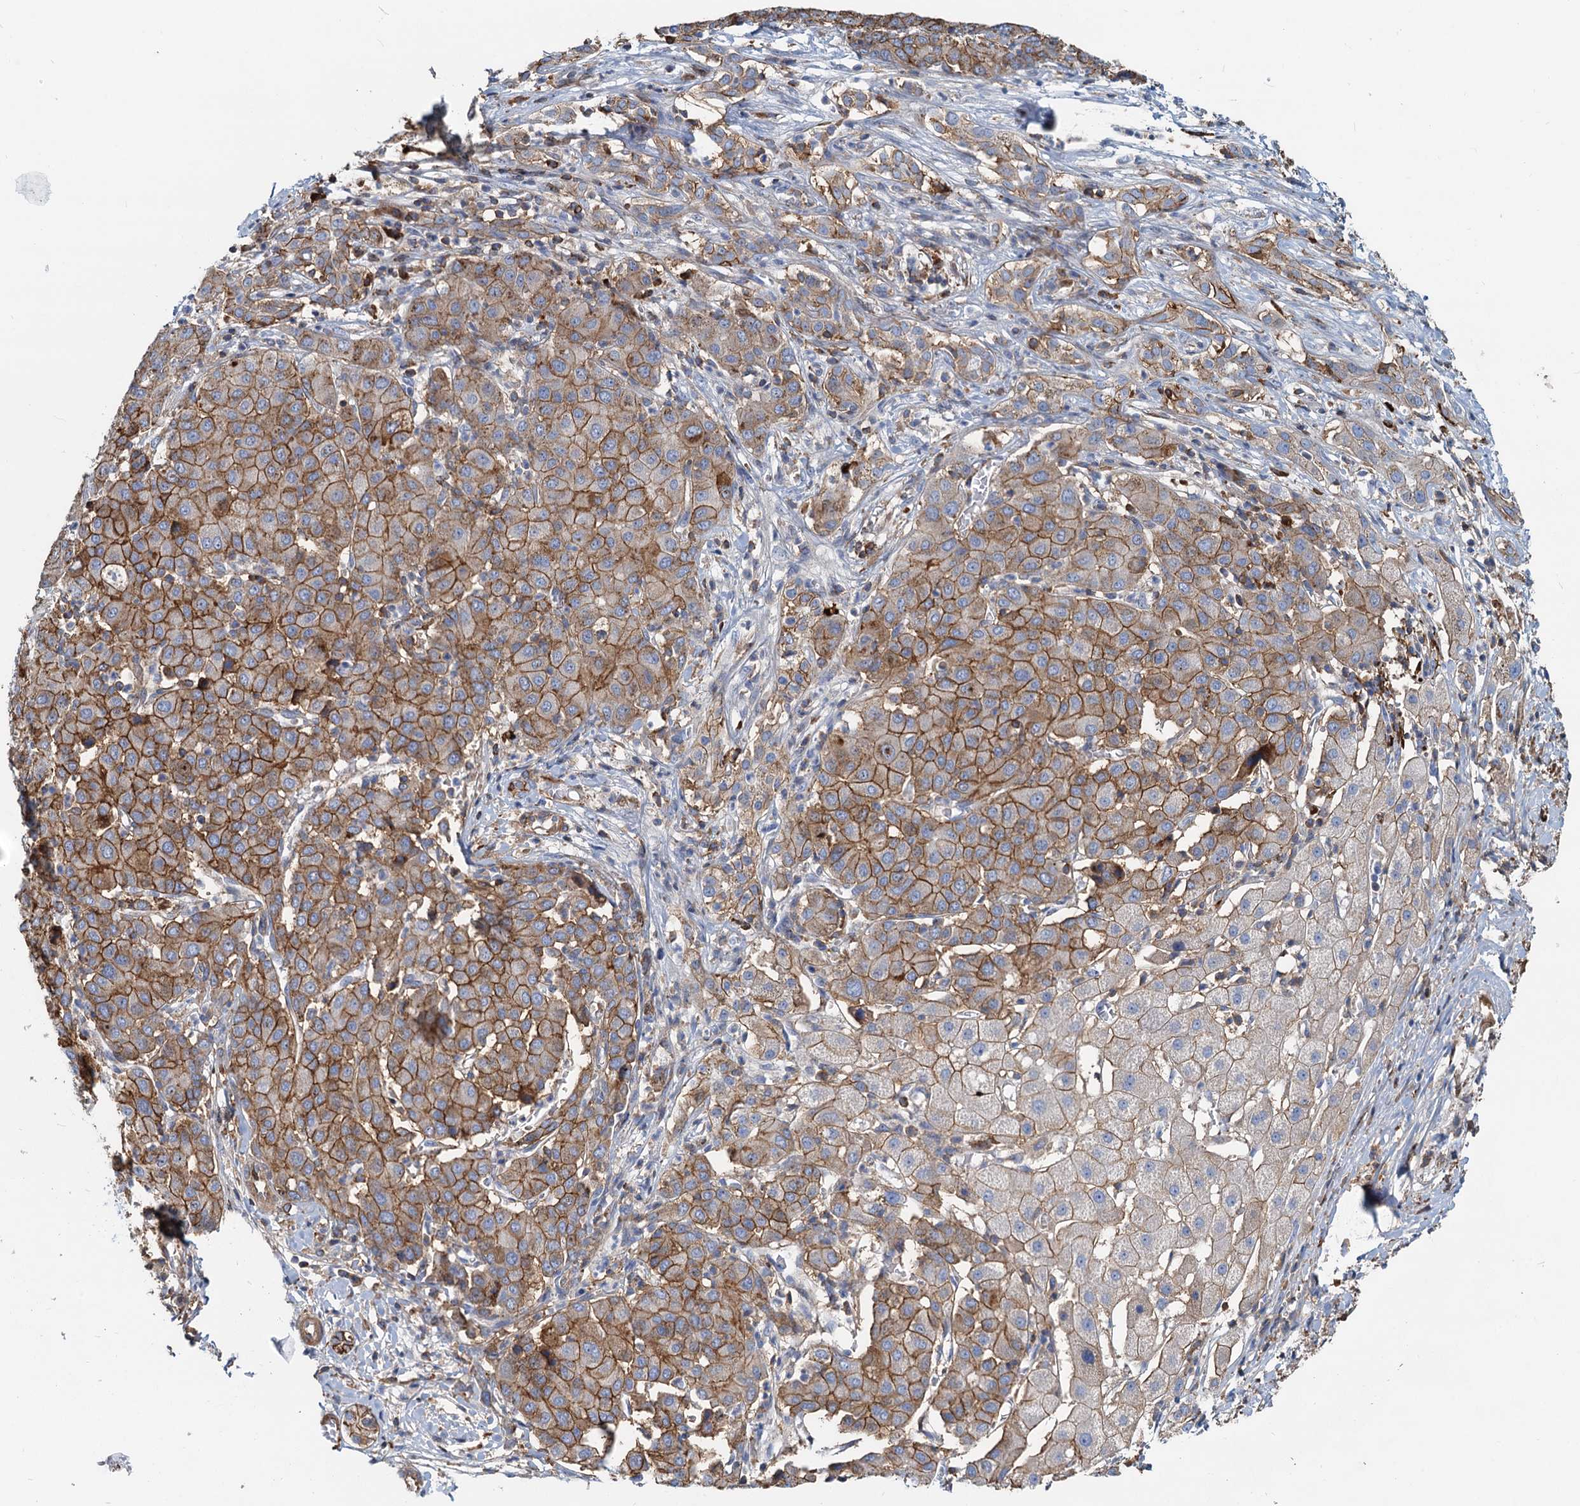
{"staining": {"intensity": "moderate", "quantity": ">75%", "location": "cytoplasmic/membranous"}, "tissue": "liver cancer", "cell_type": "Tumor cells", "image_type": "cancer", "snomed": [{"axis": "morphology", "description": "Carcinoma, Hepatocellular, NOS"}, {"axis": "topography", "description": "Liver"}], "caption": "Approximately >75% of tumor cells in human hepatocellular carcinoma (liver) display moderate cytoplasmic/membranous protein positivity as visualized by brown immunohistochemical staining.", "gene": "LNX2", "patient": {"sex": "male", "age": 65}}